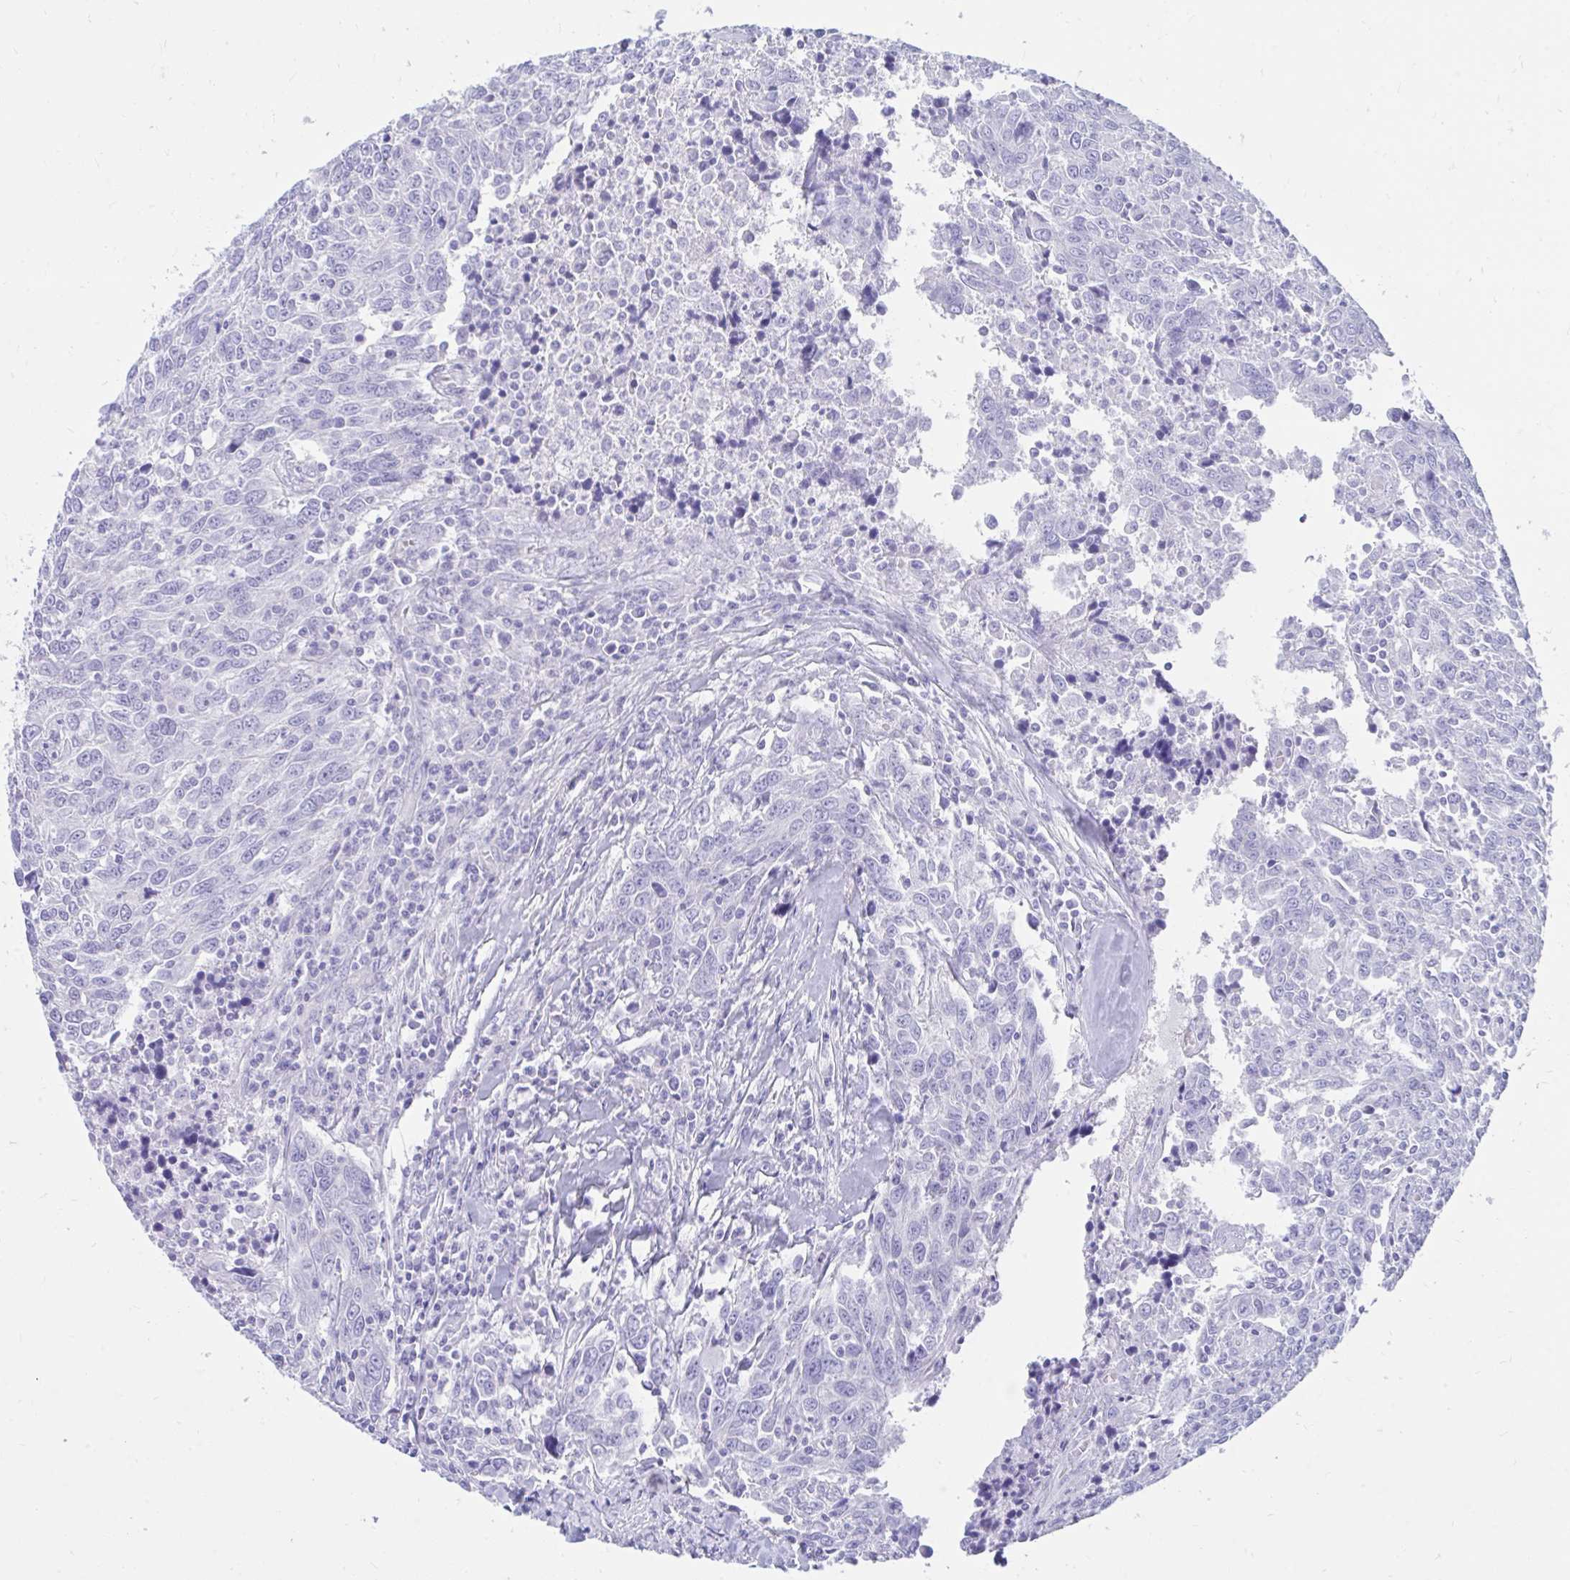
{"staining": {"intensity": "negative", "quantity": "none", "location": "none"}, "tissue": "breast cancer", "cell_type": "Tumor cells", "image_type": "cancer", "snomed": [{"axis": "morphology", "description": "Duct carcinoma"}, {"axis": "topography", "description": "Breast"}], "caption": "A micrograph of infiltrating ductal carcinoma (breast) stained for a protein exhibits no brown staining in tumor cells.", "gene": "SHISA8", "patient": {"sex": "female", "age": 50}}